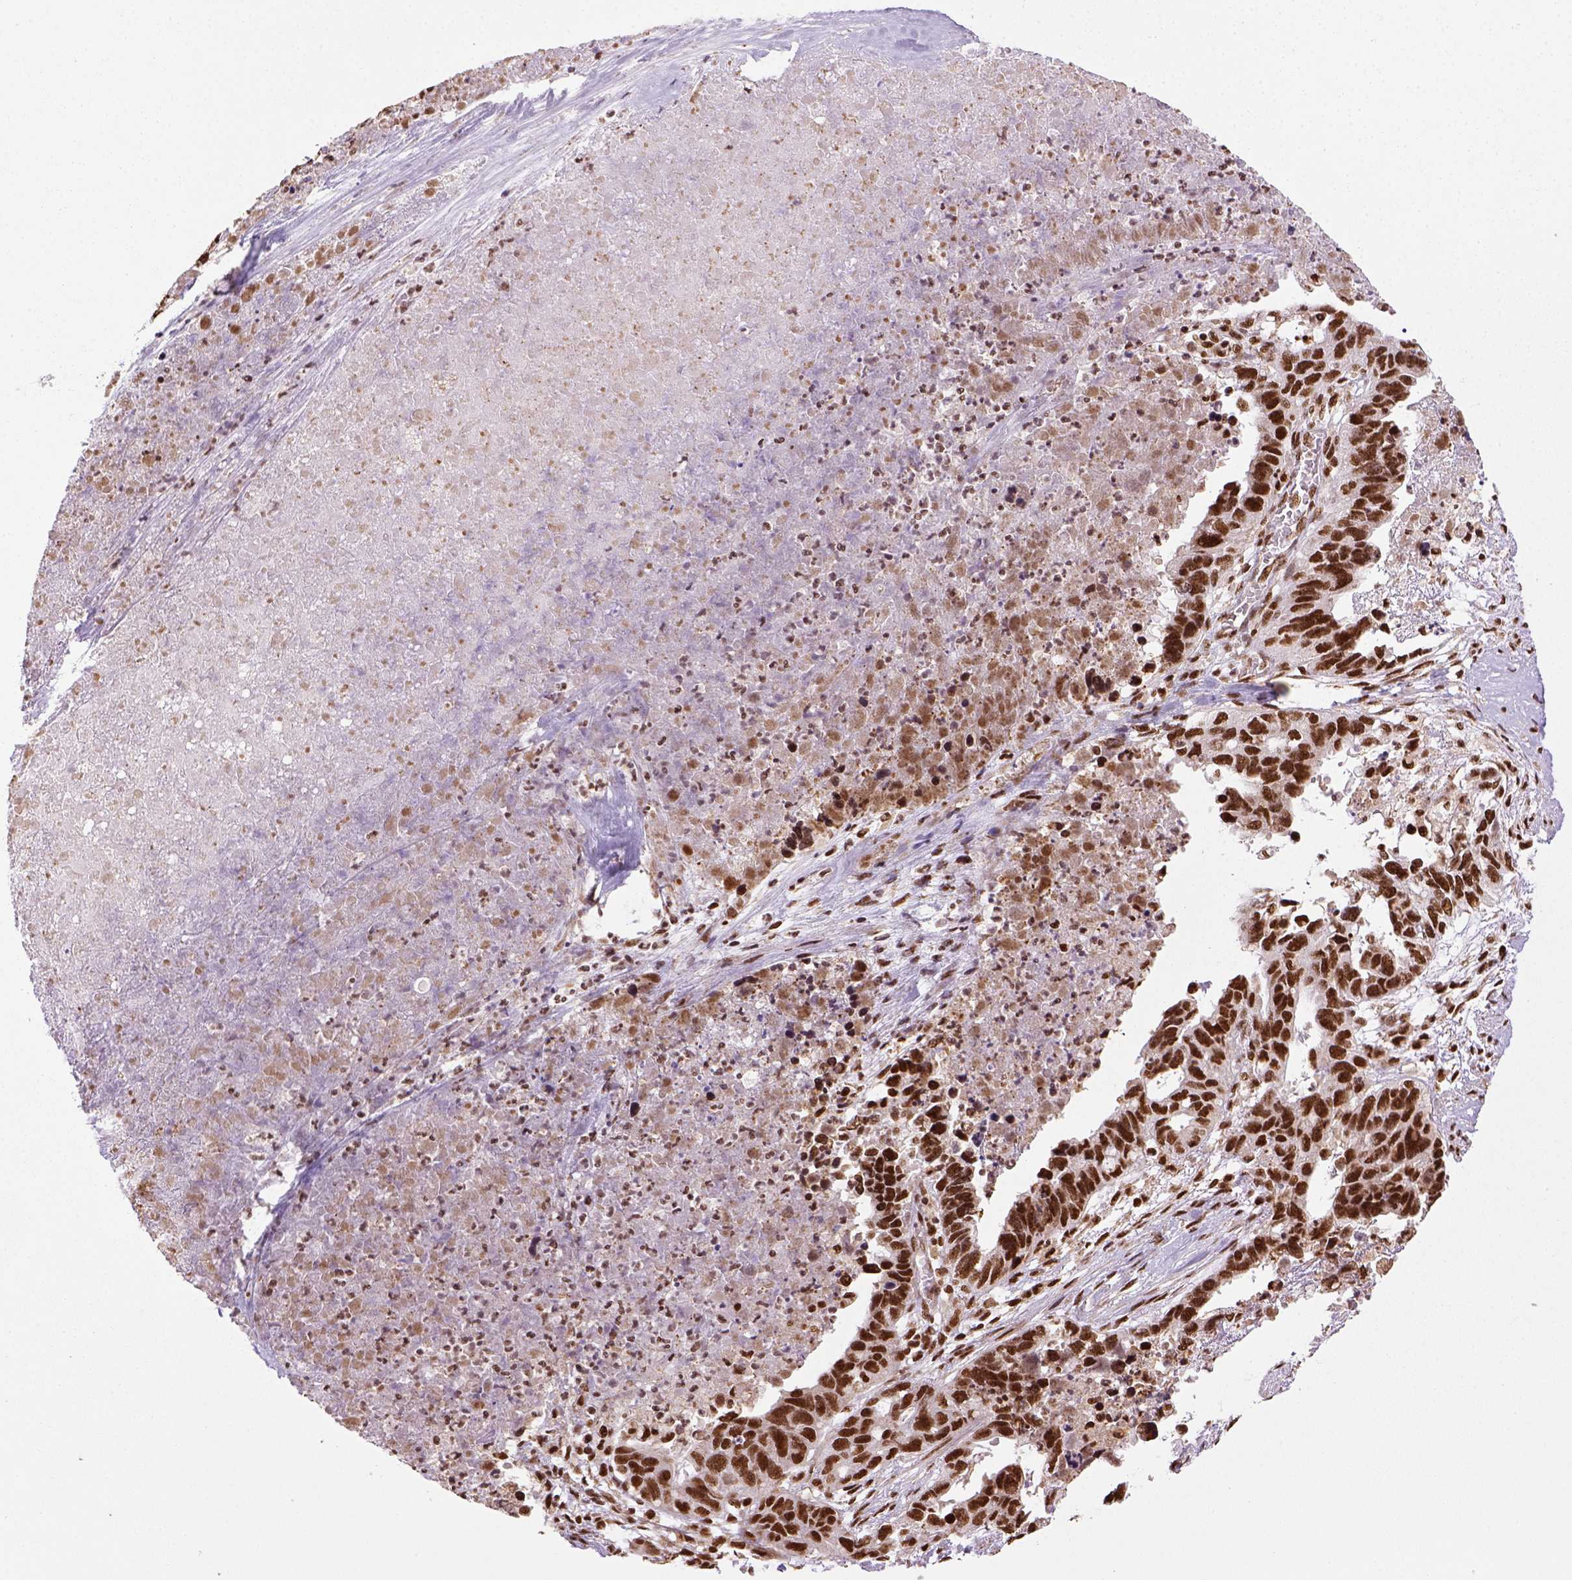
{"staining": {"intensity": "strong", "quantity": ">75%", "location": "nuclear"}, "tissue": "ovarian cancer", "cell_type": "Tumor cells", "image_type": "cancer", "snomed": [{"axis": "morphology", "description": "Cystadenocarcinoma, serous, NOS"}, {"axis": "topography", "description": "Ovary"}], "caption": "Ovarian cancer stained for a protein (brown) demonstrates strong nuclear positive positivity in approximately >75% of tumor cells.", "gene": "CCAR1", "patient": {"sex": "female", "age": 69}}